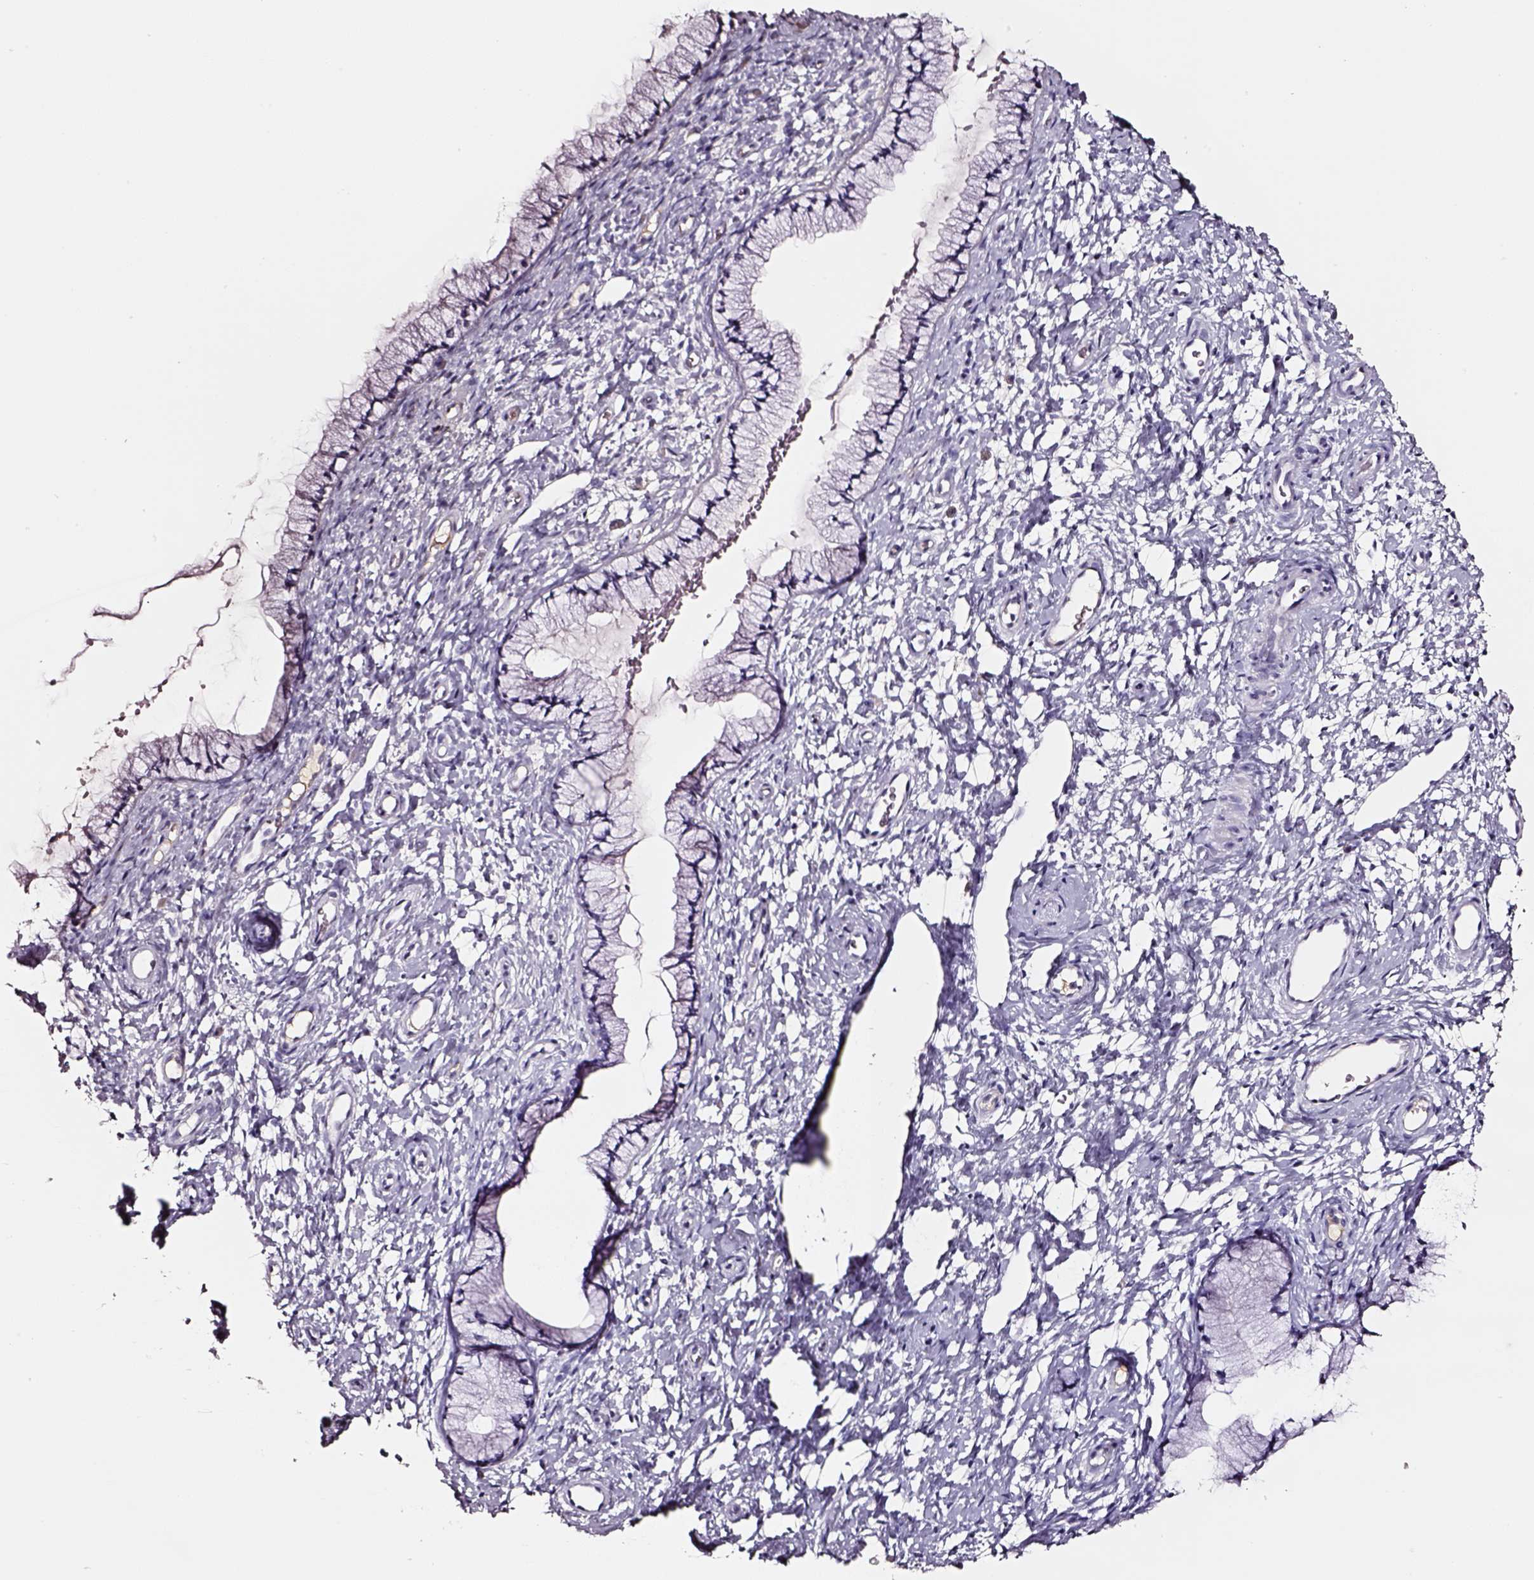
{"staining": {"intensity": "negative", "quantity": "none", "location": "none"}, "tissue": "cervix", "cell_type": "Glandular cells", "image_type": "normal", "snomed": [{"axis": "morphology", "description": "Normal tissue, NOS"}, {"axis": "topography", "description": "Cervix"}], "caption": "This is an IHC photomicrograph of benign human cervix. There is no positivity in glandular cells.", "gene": "SMIM17", "patient": {"sex": "female", "age": 36}}